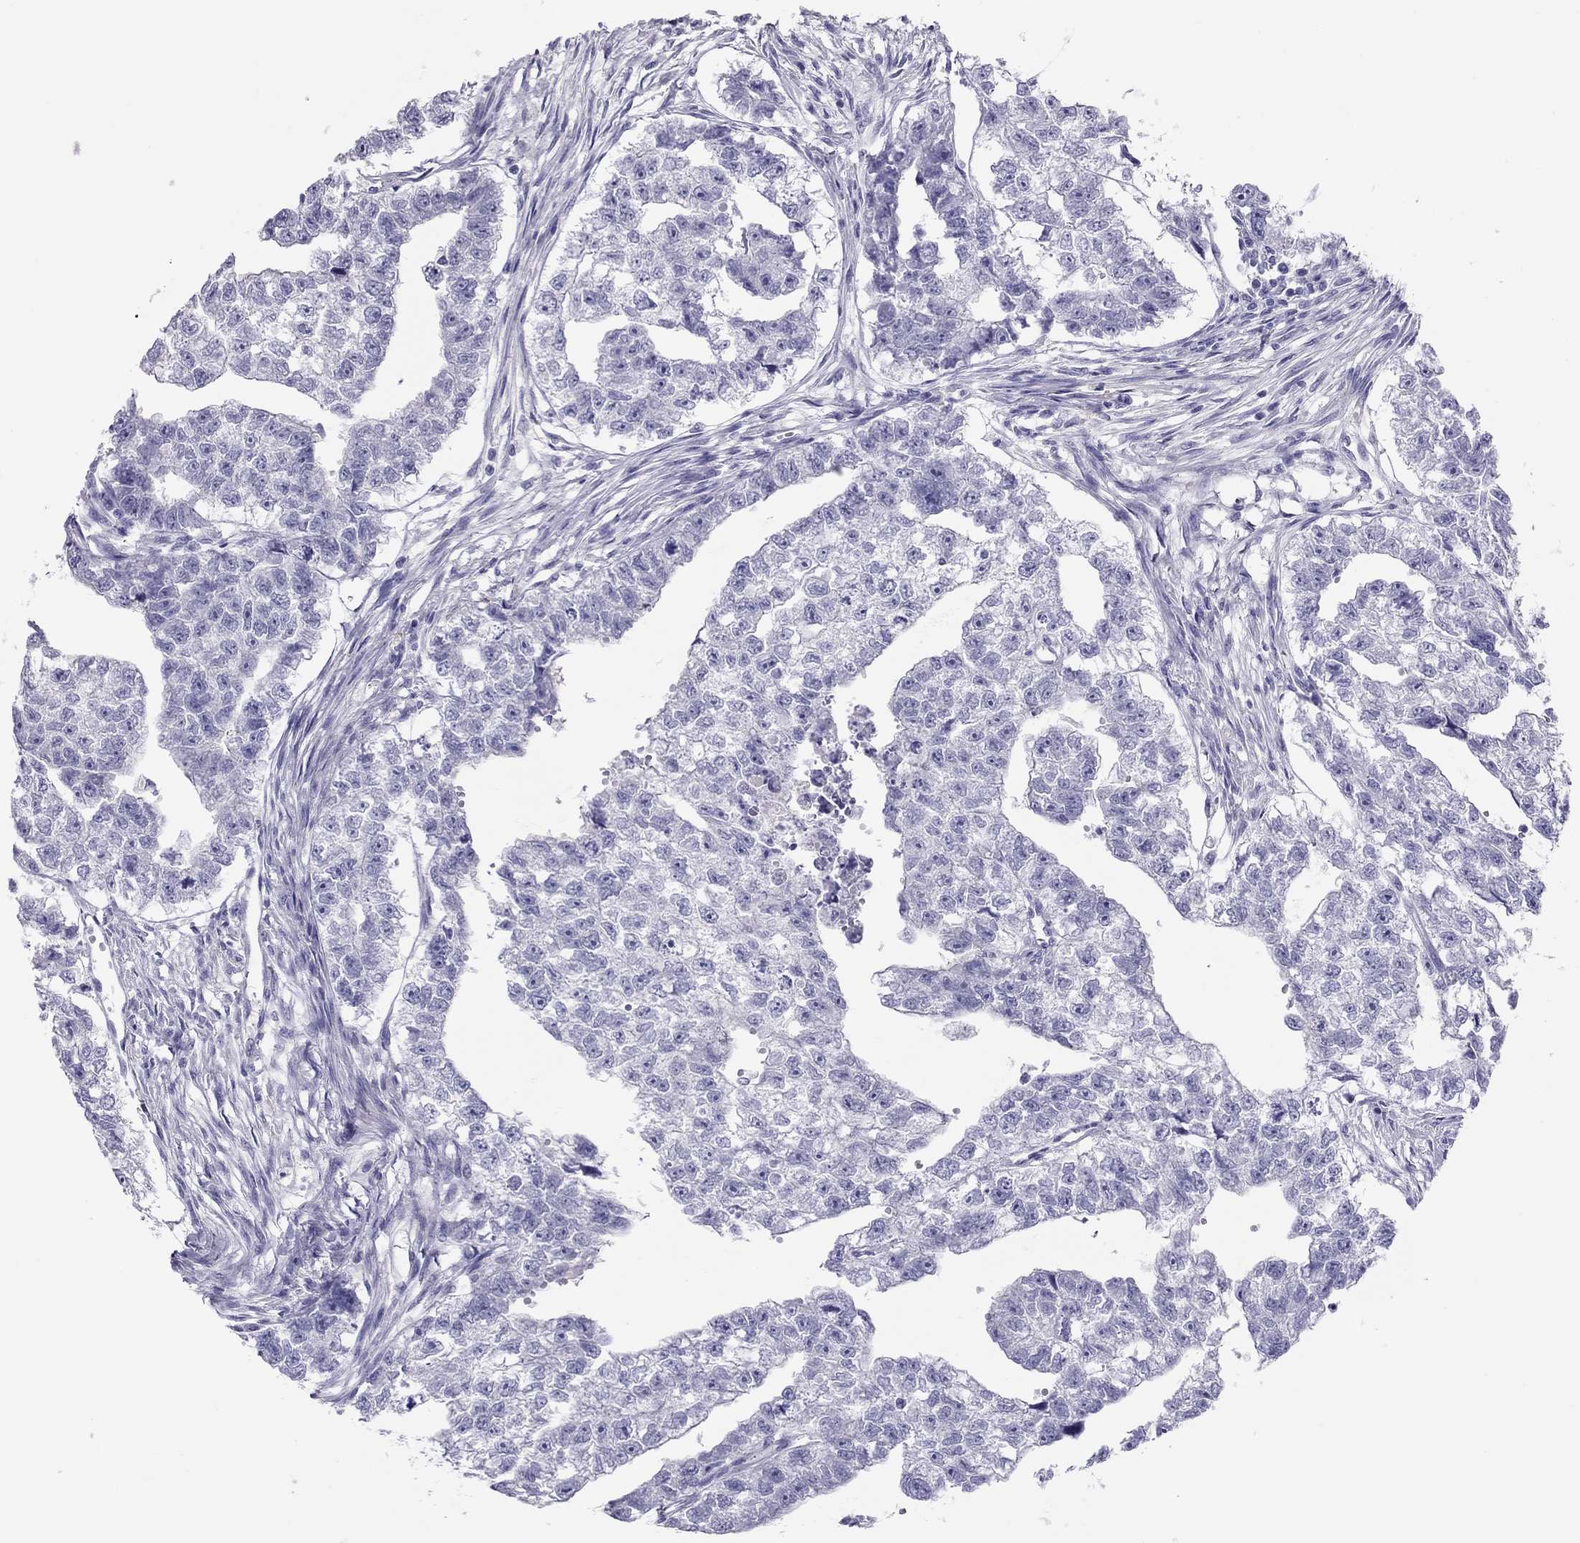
{"staining": {"intensity": "negative", "quantity": "none", "location": "none"}, "tissue": "testis cancer", "cell_type": "Tumor cells", "image_type": "cancer", "snomed": [{"axis": "morphology", "description": "Carcinoma, Embryonal, NOS"}, {"axis": "morphology", "description": "Teratoma, malignant, NOS"}, {"axis": "topography", "description": "Testis"}], "caption": "The image demonstrates no significant positivity in tumor cells of testis cancer (malignant teratoma).", "gene": "PSMB11", "patient": {"sex": "male", "age": 44}}